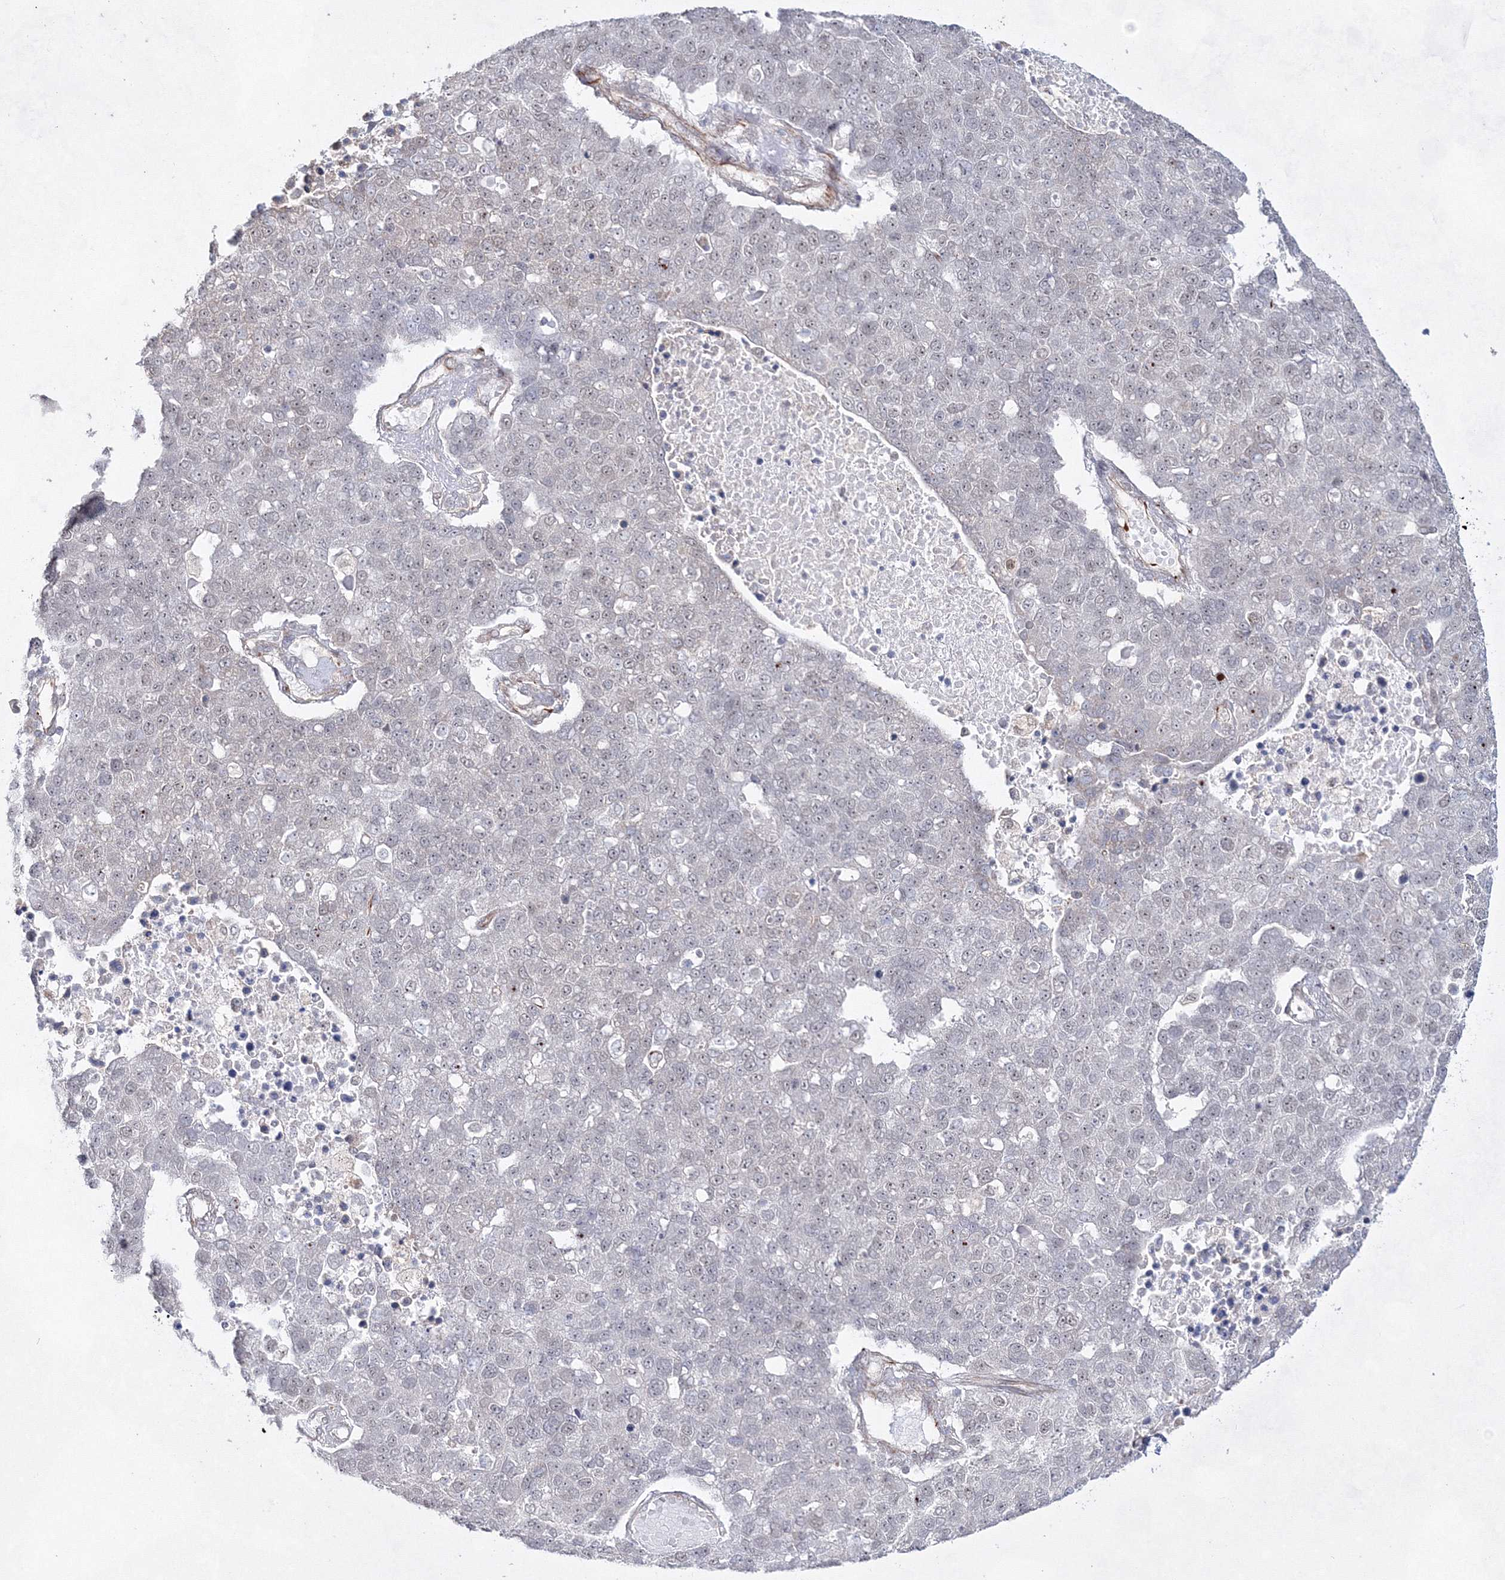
{"staining": {"intensity": "negative", "quantity": "none", "location": "none"}, "tissue": "pancreatic cancer", "cell_type": "Tumor cells", "image_type": "cancer", "snomed": [{"axis": "morphology", "description": "Adenocarcinoma, NOS"}, {"axis": "topography", "description": "Pancreas"}], "caption": "DAB immunohistochemical staining of pancreatic cancer reveals no significant expression in tumor cells.", "gene": "SNIP1", "patient": {"sex": "female", "age": 61}}